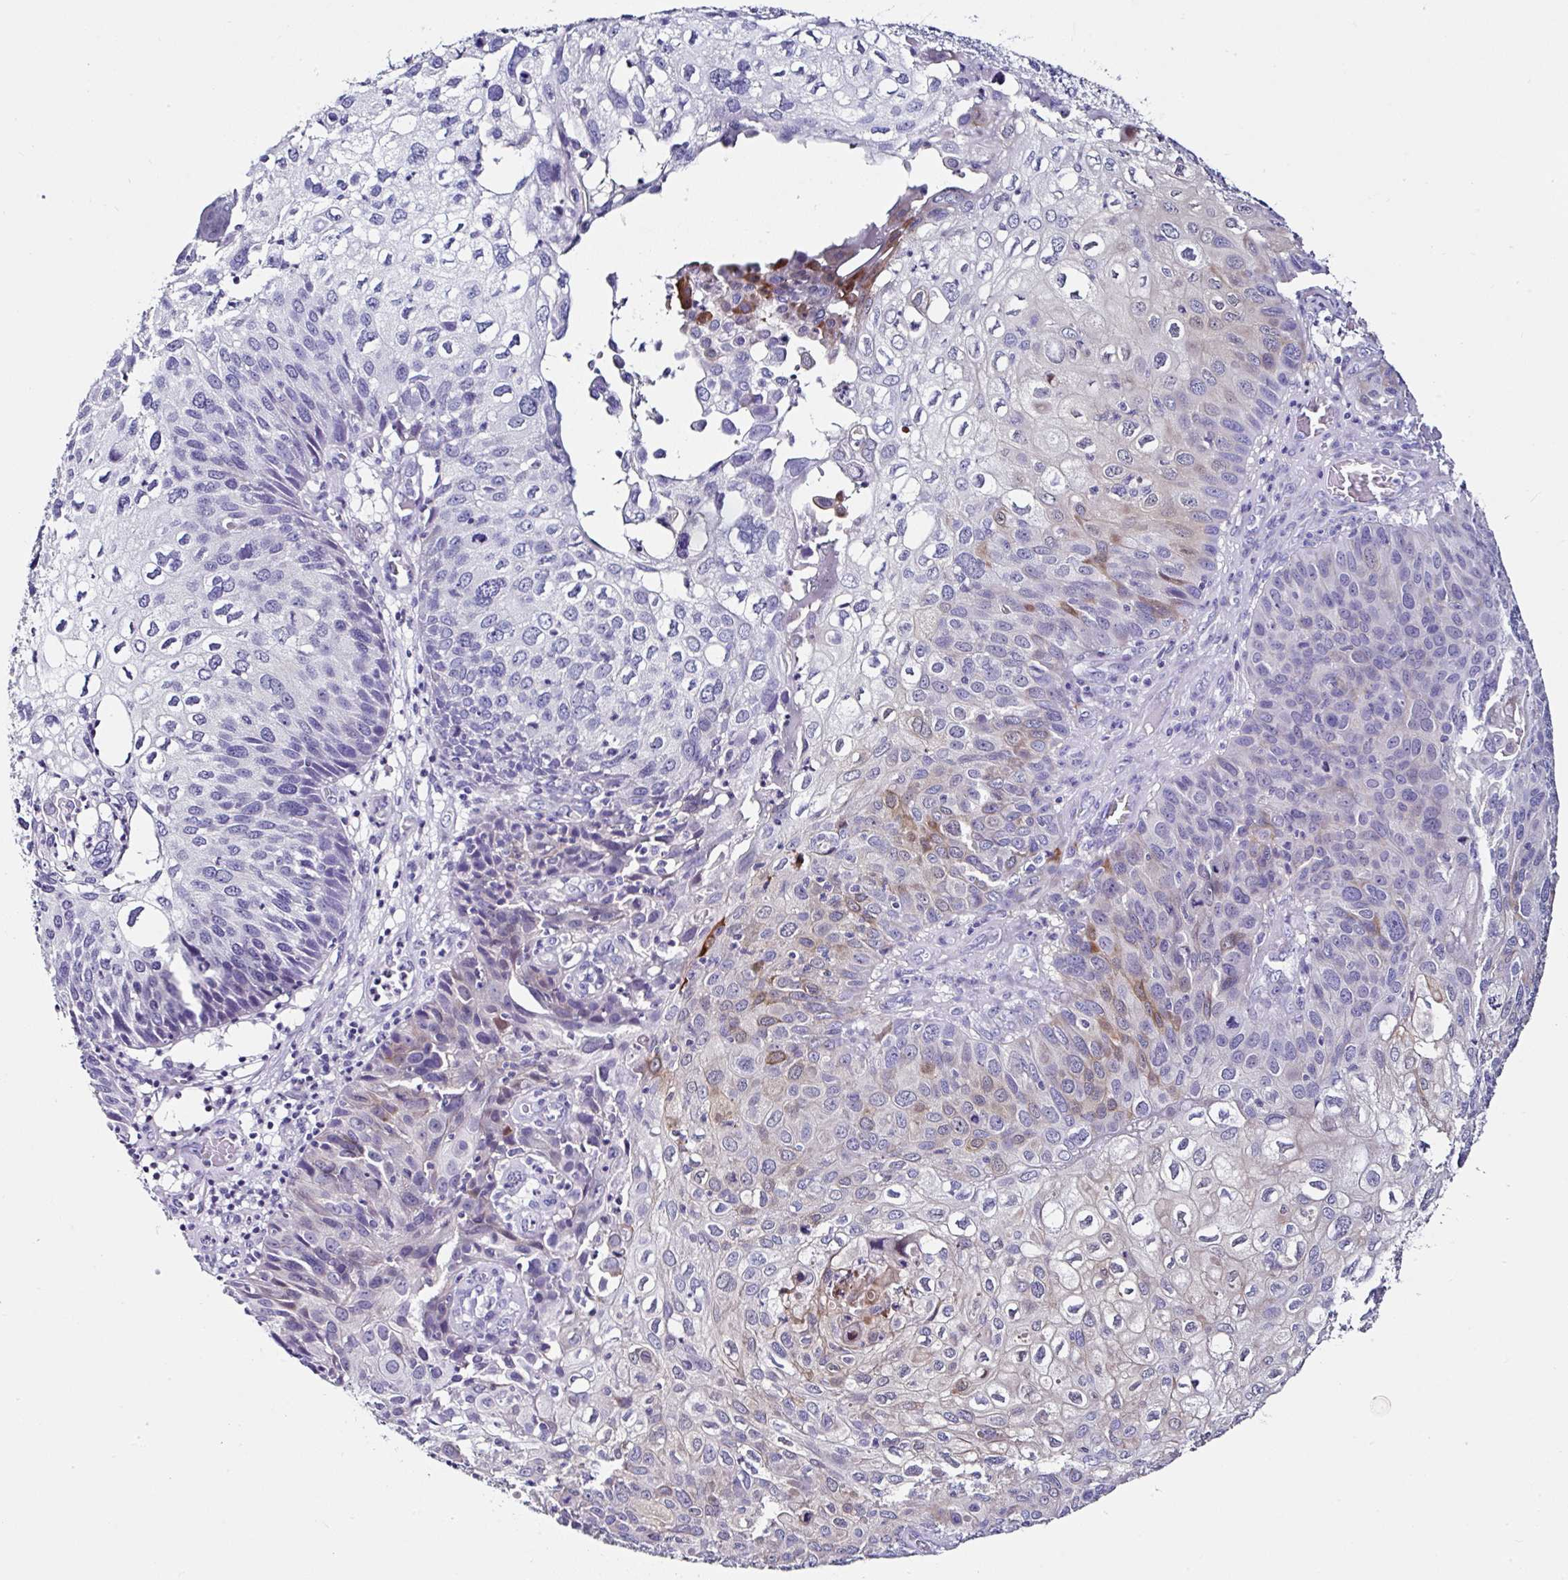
{"staining": {"intensity": "strong", "quantity": "<25%", "location": "cytoplasmic/membranous"}, "tissue": "skin cancer", "cell_type": "Tumor cells", "image_type": "cancer", "snomed": [{"axis": "morphology", "description": "Squamous cell carcinoma, NOS"}, {"axis": "topography", "description": "Skin"}], "caption": "Immunohistochemistry (DAB (3,3'-diaminobenzidine)) staining of skin cancer exhibits strong cytoplasmic/membranous protein staining in about <25% of tumor cells. The staining was performed using DAB to visualize the protein expression in brown, while the nuclei were stained in blue with hematoxylin (Magnification: 20x).", "gene": "UGT3A1", "patient": {"sex": "male", "age": 87}}